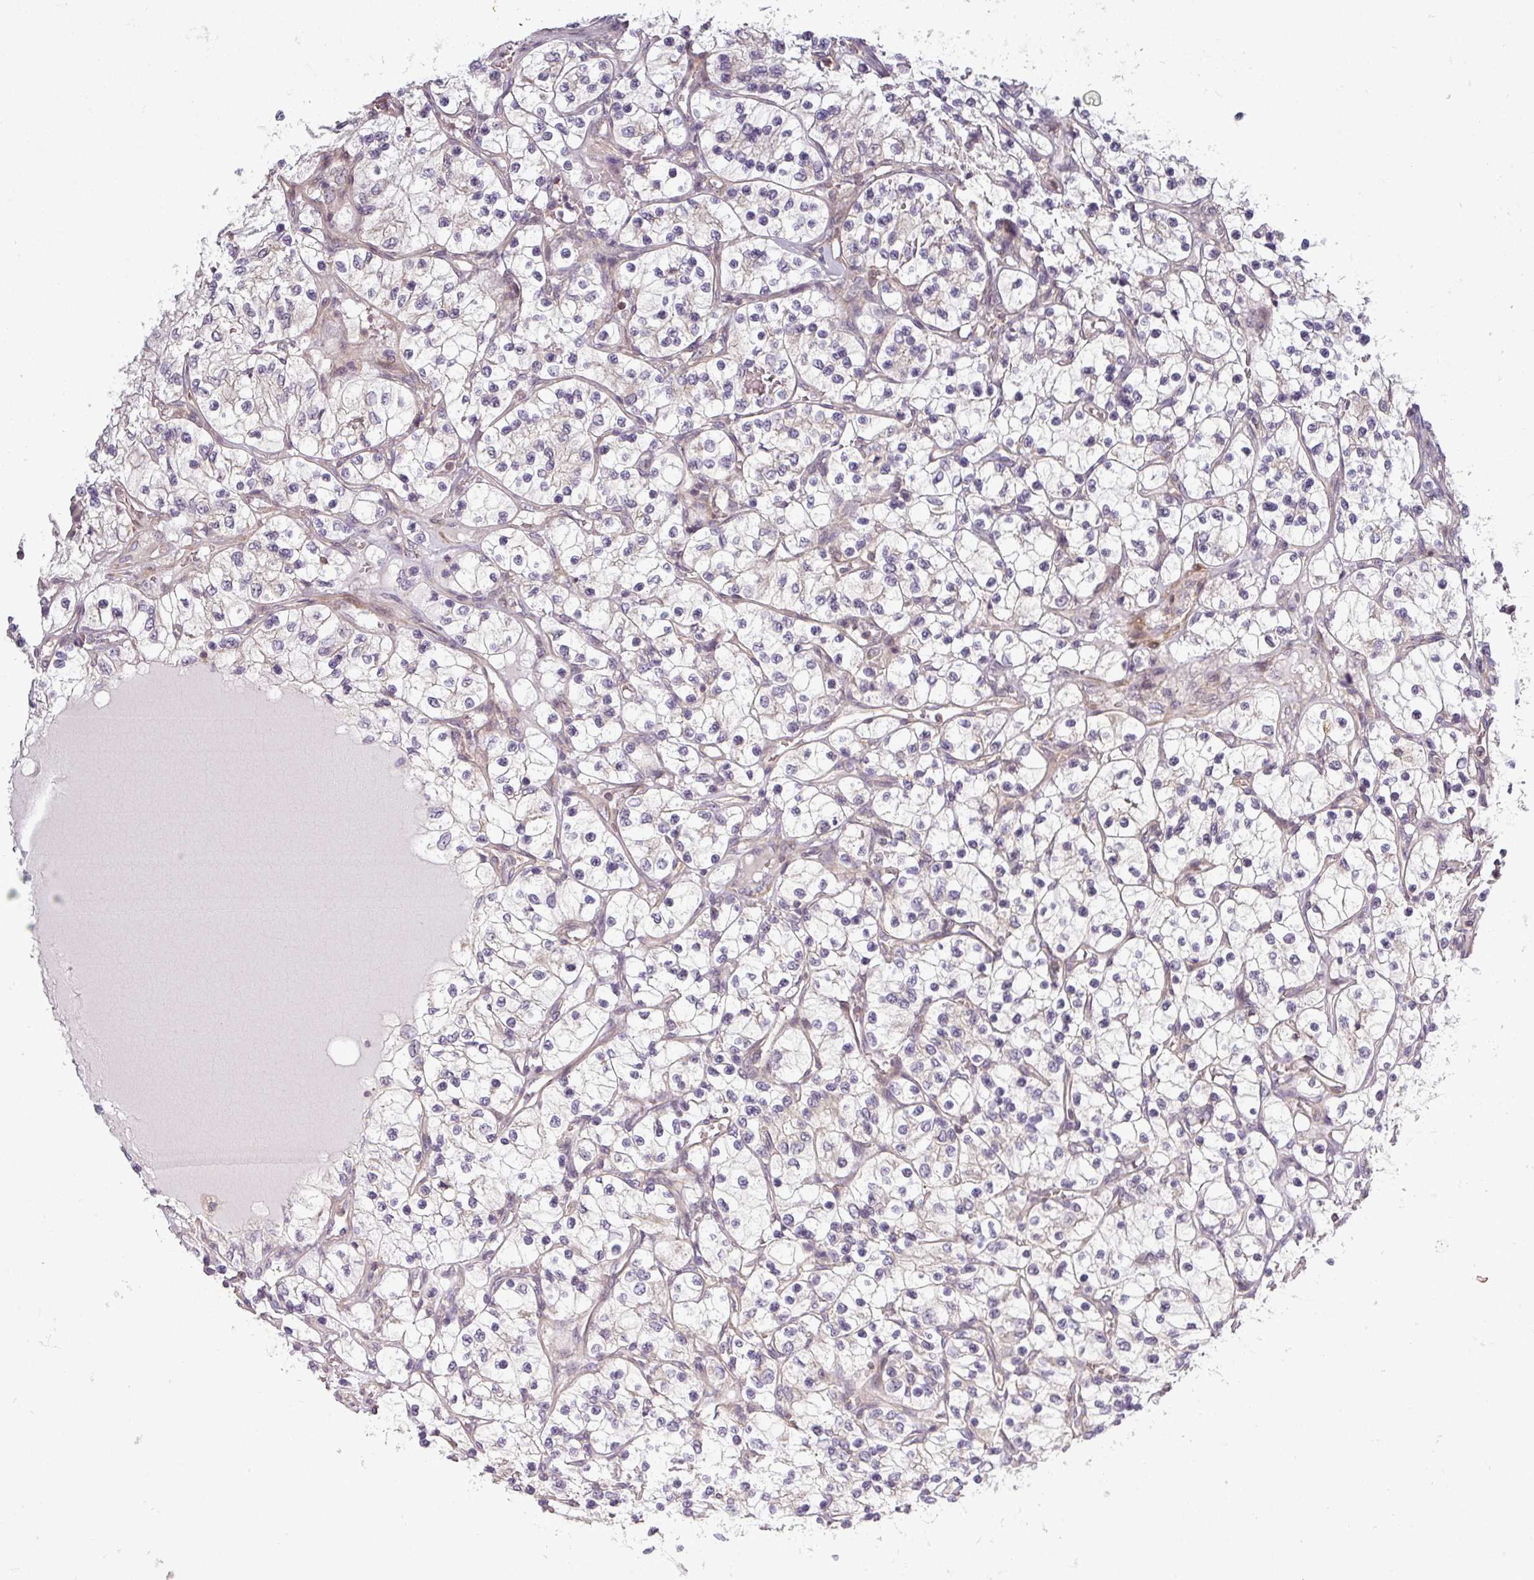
{"staining": {"intensity": "negative", "quantity": "none", "location": "none"}, "tissue": "renal cancer", "cell_type": "Tumor cells", "image_type": "cancer", "snomed": [{"axis": "morphology", "description": "Adenocarcinoma, NOS"}, {"axis": "topography", "description": "Kidney"}], "caption": "This is a micrograph of IHC staining of renal cancer, which shows no staining in tumor cells. (DAB (3,3'-diaminobenzidine) IHC, high magnification).", "gene": "NIN", "patient": {"sex": "female", "age": 69}}